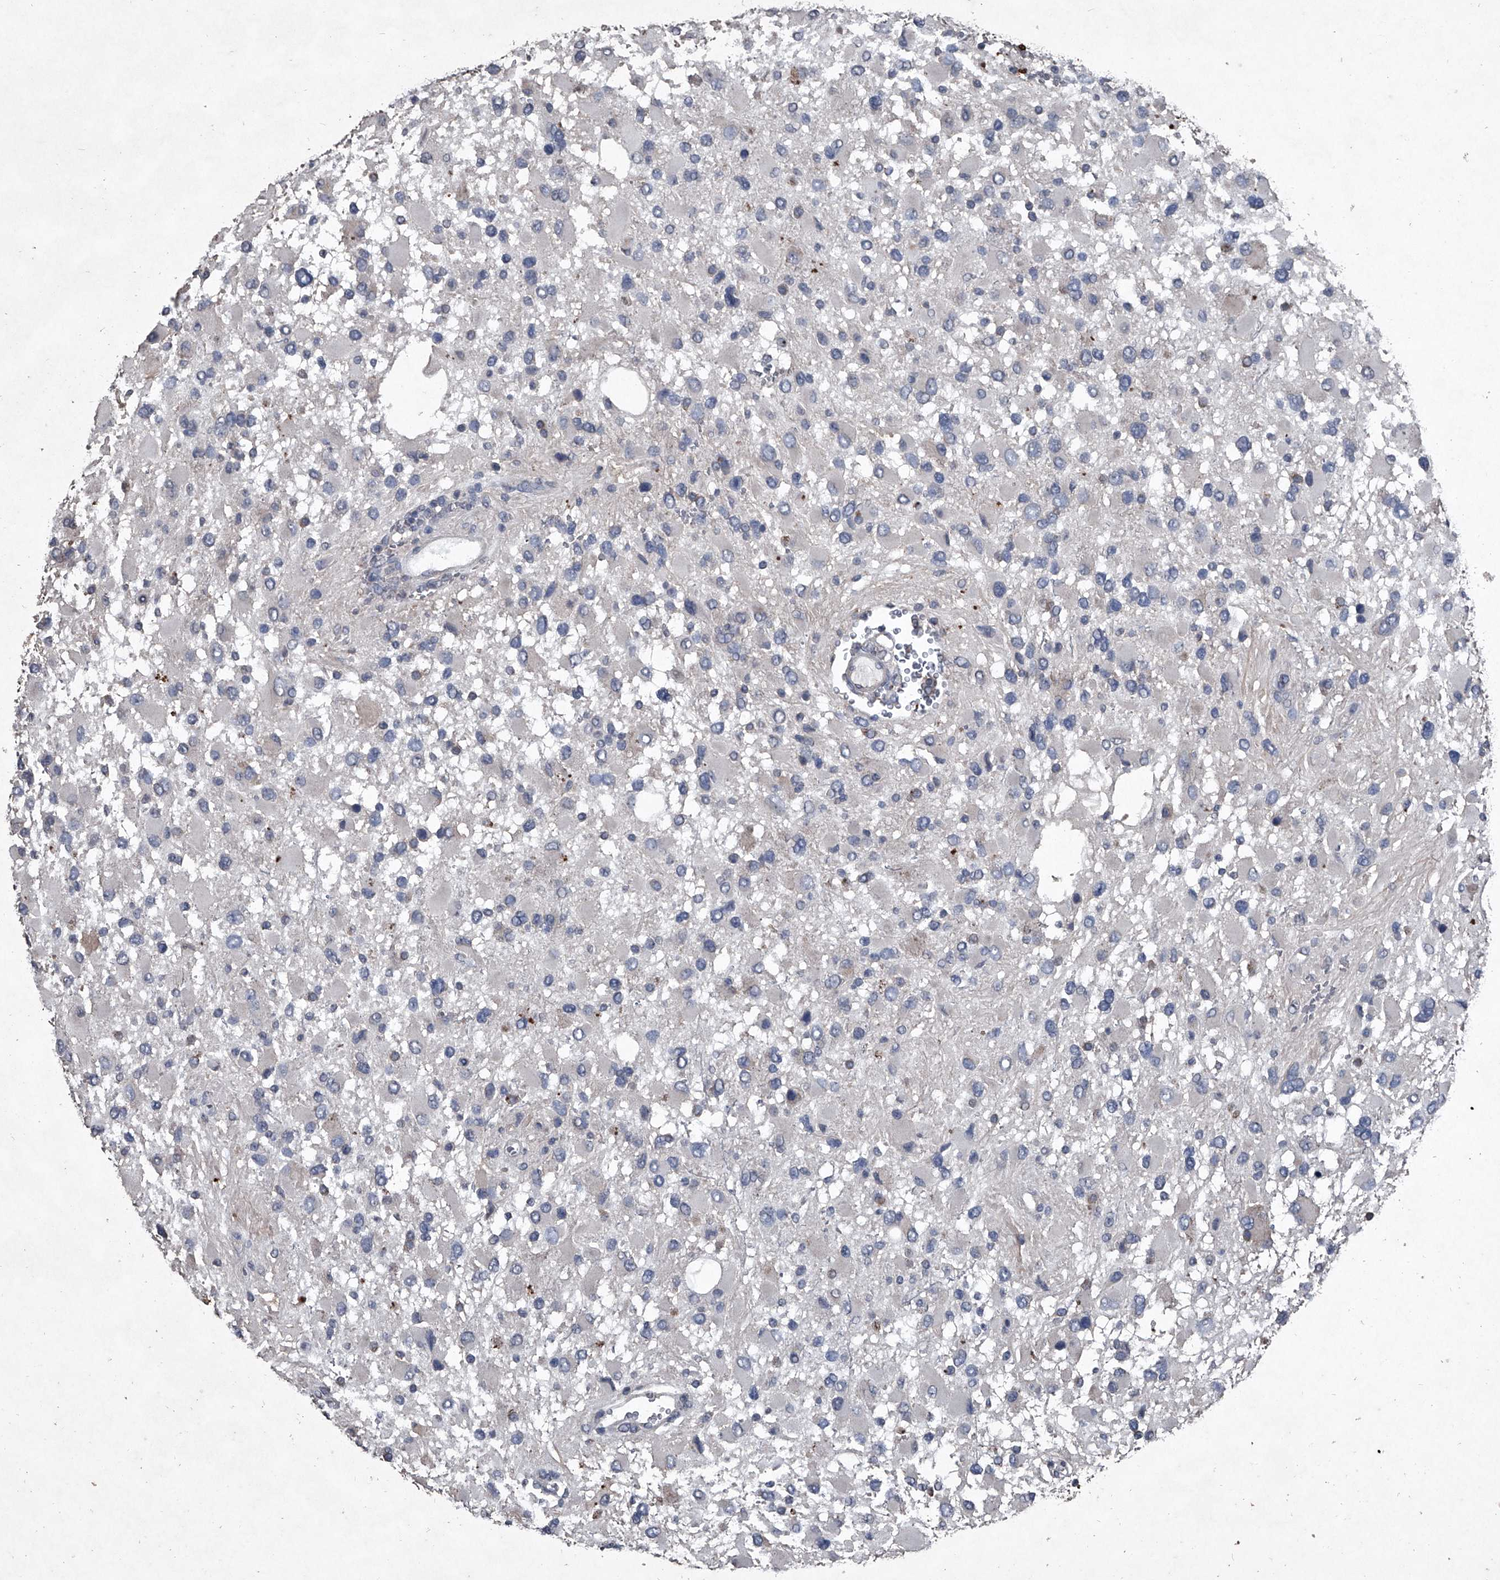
{"staining": {"intensity": "negative", "quantity": "none", "location": "none"}, "tissue": "glioma", "cell_type": "Tumor cells", "image_type": "cancer", "snomed": [{"axis": "morphology", "description": "Glioma, malignant, High grade"}, {"axis": "topography", "description": "Brain"}], "caption": "Immunohistochemical staining of malignant glioma (high-grade) shows no significant staining in tumor cells.", "gene": "MAPKAP1", "patient": {"sex": "male", "age": 53}}